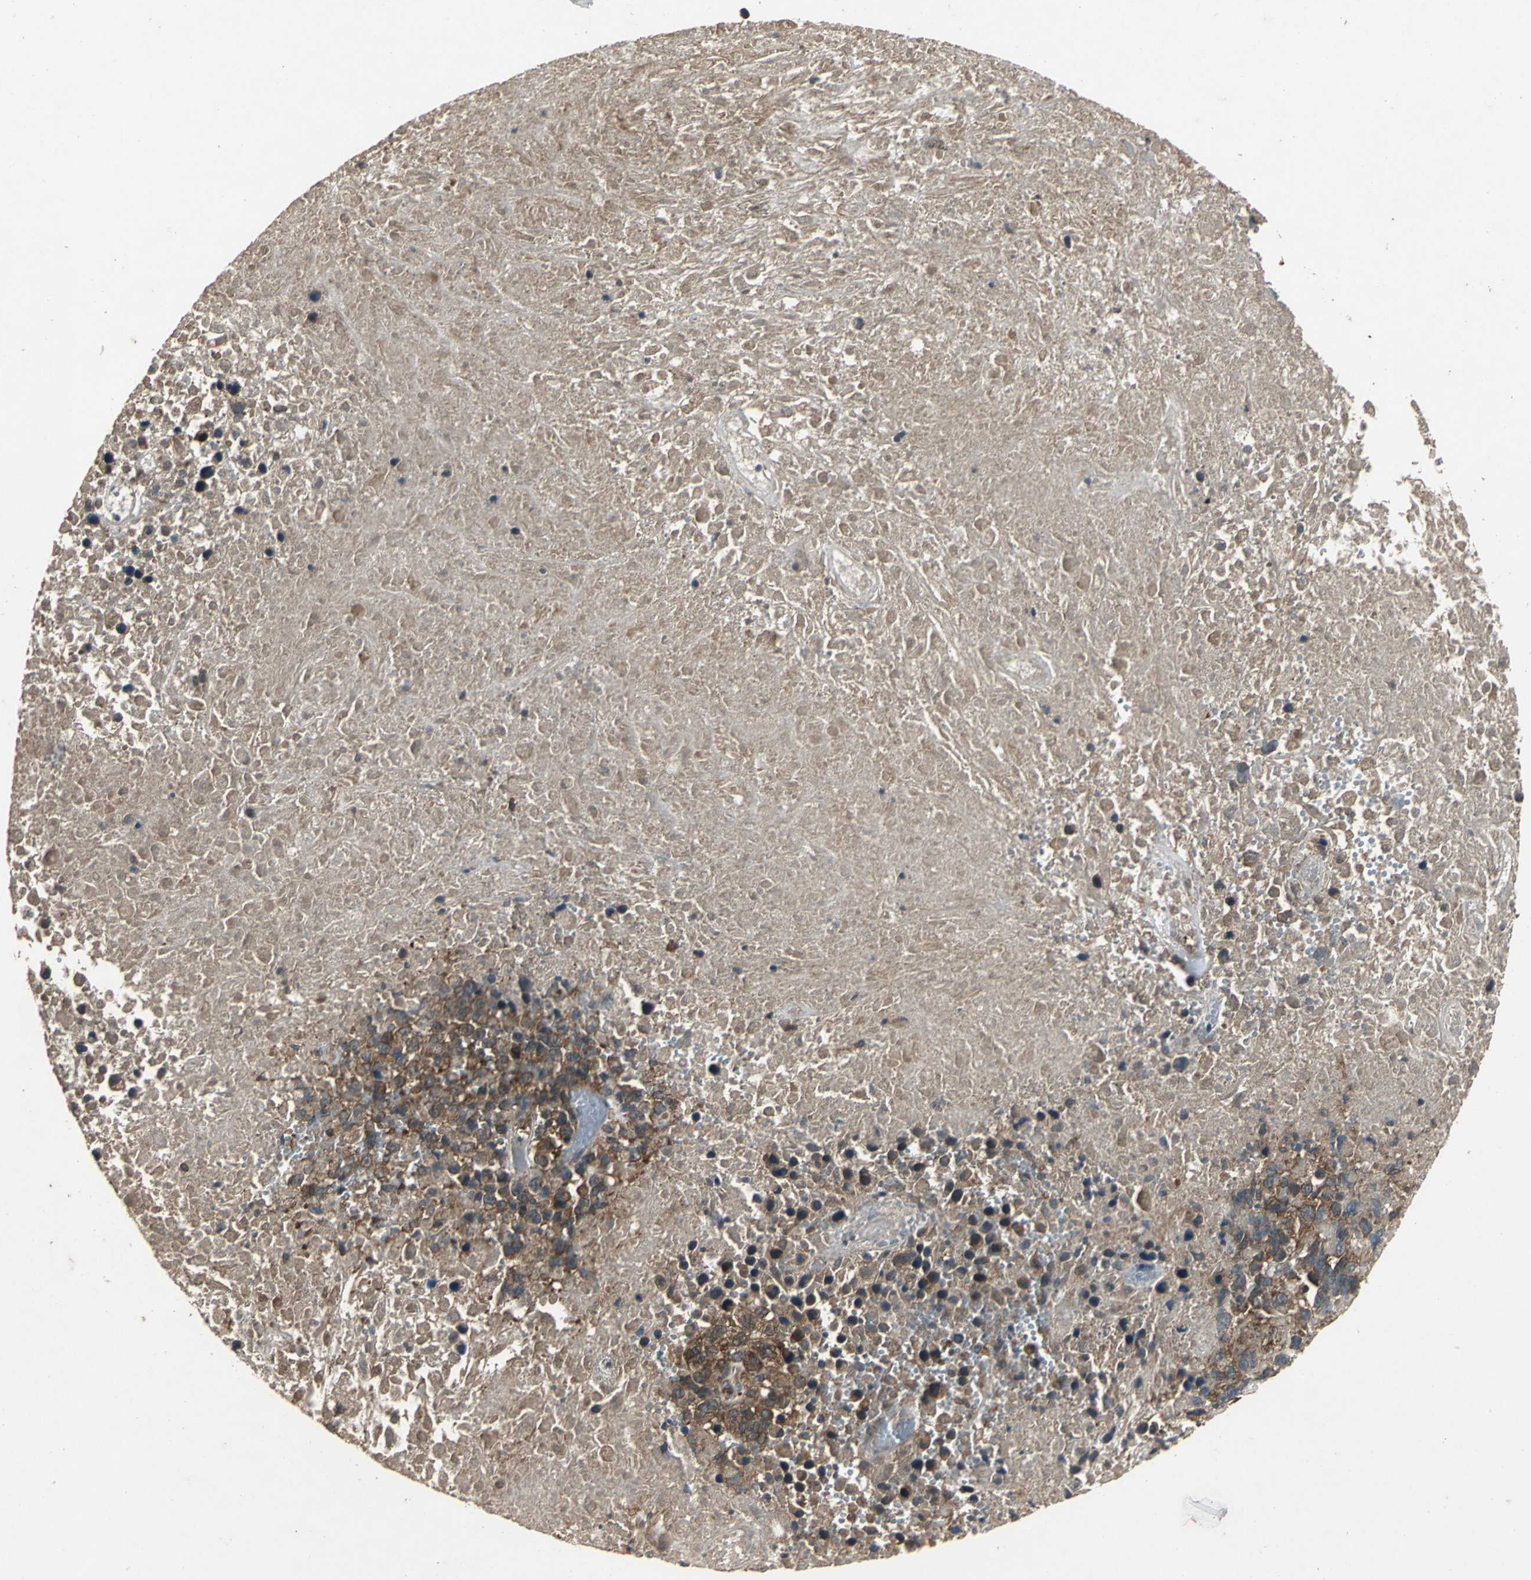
{"staining": {"intensity": "strong", "quantity": ">75%", "location": "cytoplasmic/membranous"}, "tissue": "melanoma", "cell_type": "Tumor cells", "image_type": "cancer", "snomed": [{"axis": "morphology", "description": "Malignant melanoma, Metastatic site"}, {"axis": "topography", "description": "Cerebral cortex"}], "caption": "Tumor cells reveal high levels of strong cytoplasmic/membranous staining in about >75% of cells in human malignant melanoma (metastatic site).", "gene": "ZNF608", "patient": {"sex": "female", "age": 52}}